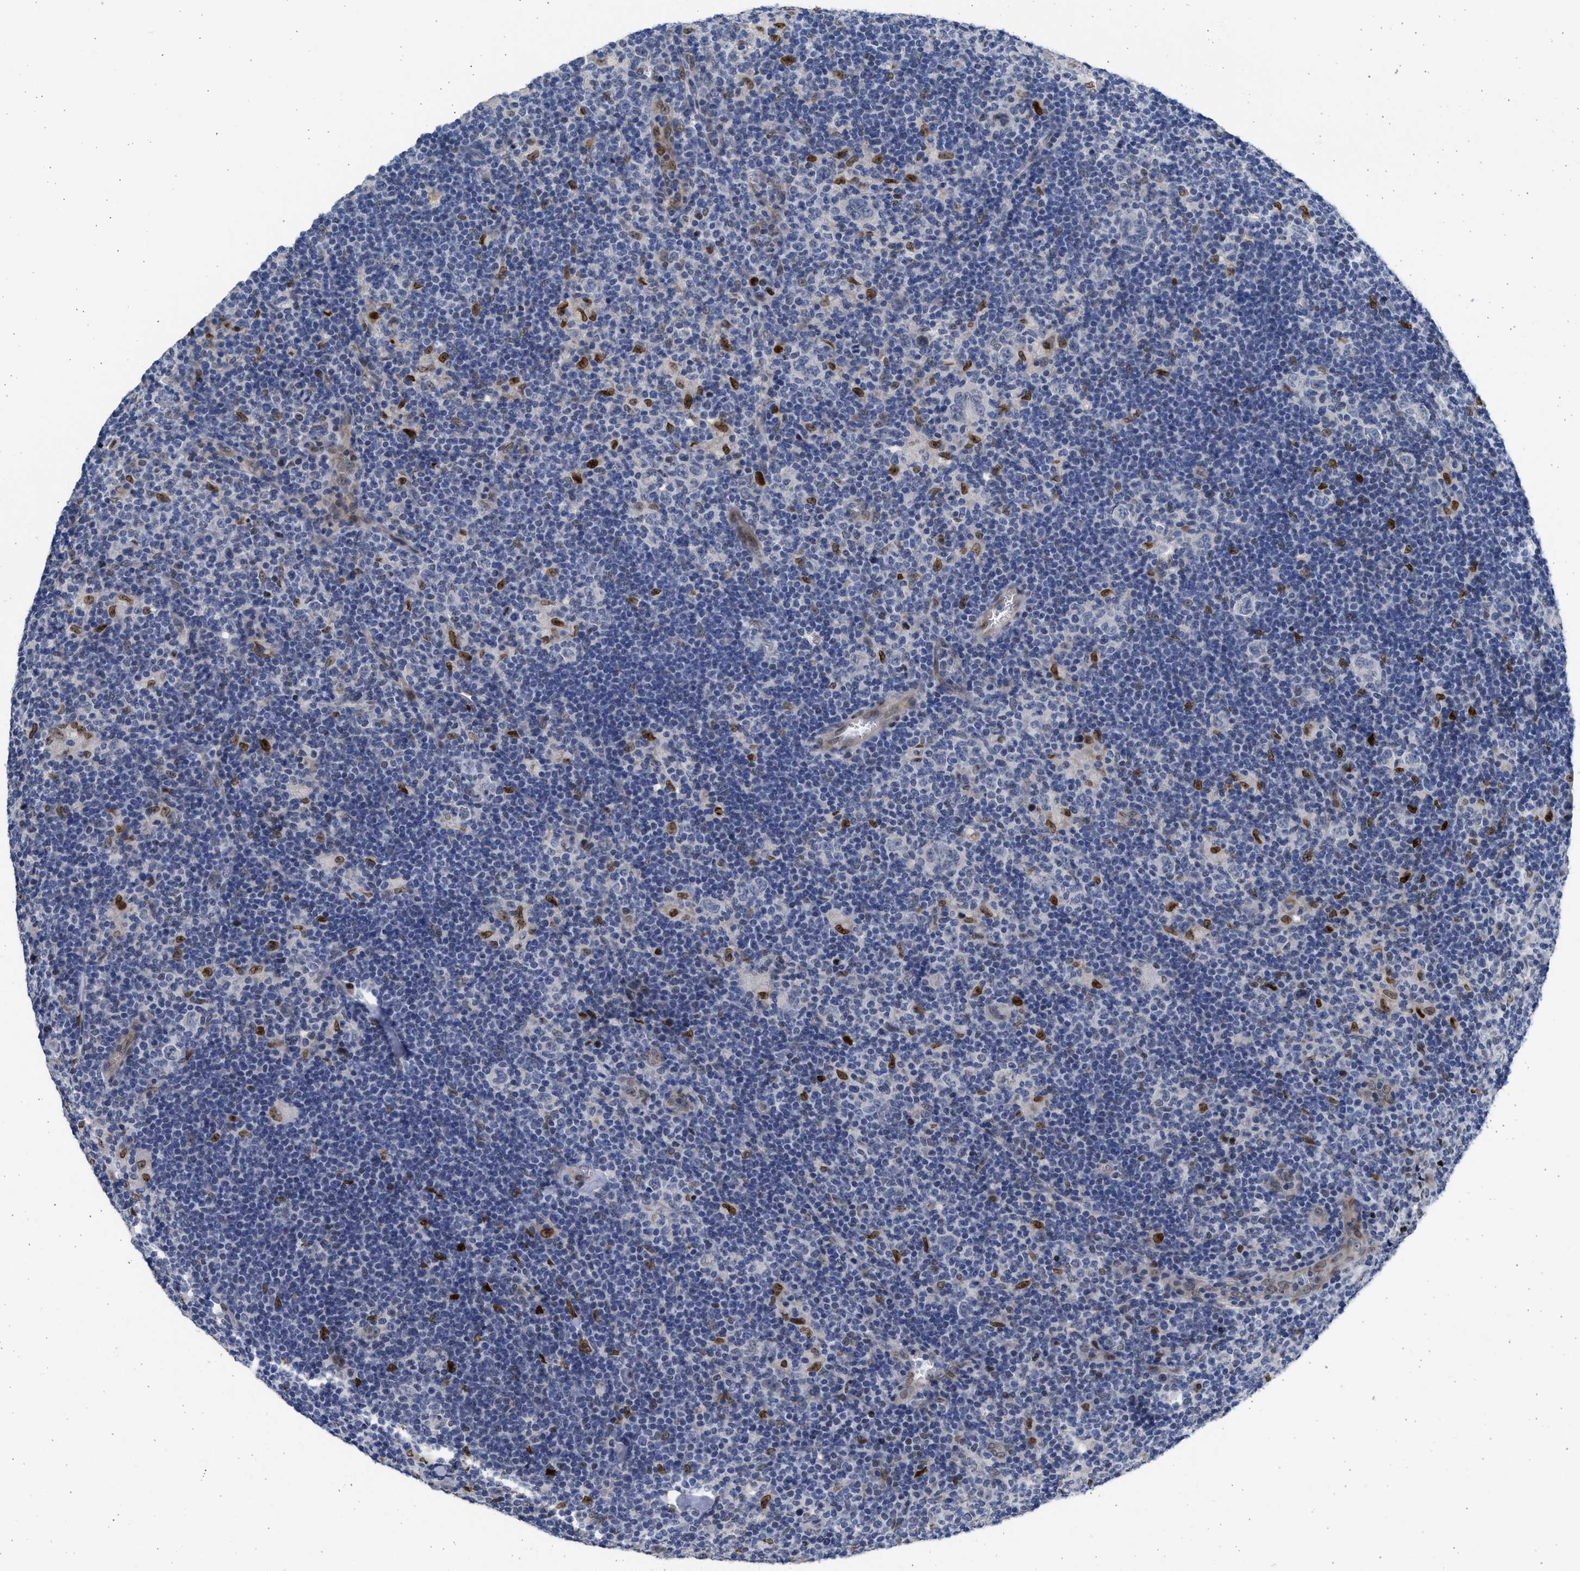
{"staining": {"intensity": "moderate", "quantity": "<25%", "location": "nuclear"}, "tissue": "lymphoma", "cell_type": "Tumor cells", "image_type": "cancer", "snomed": [{"axis": "morphology", "description": "Hodgkin's disease, NOS"}, {"axis": "topography", "description": "Lymph node"}], "caption": "Hodgkin's disease stained for a protein reveals moderate nuclear positivity in tumor cells.", "gene": "HMGN3", "patient": {"sex": "female", "age": 57}}